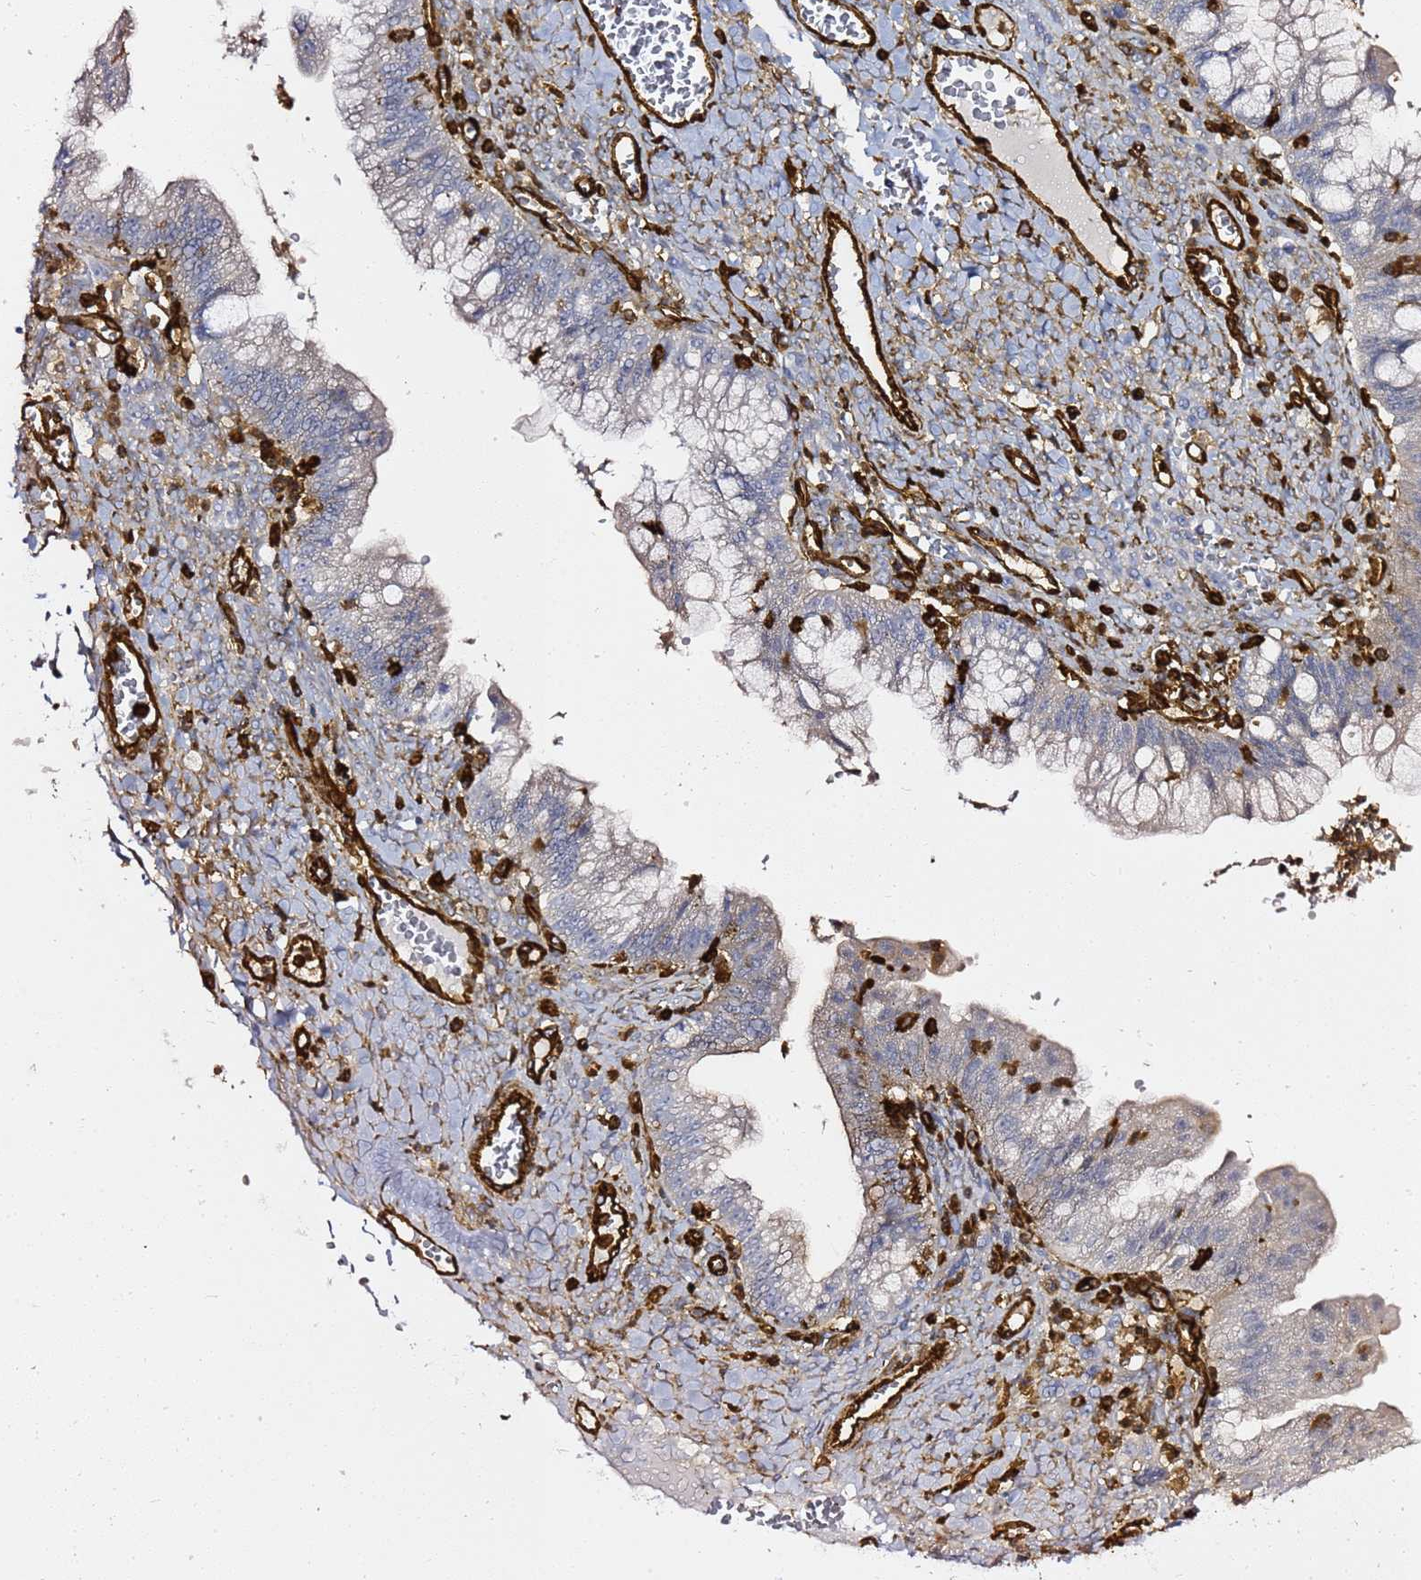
{"staining": {"intensity": "weak", "quantity": "<25%", "location": "cytoplasmic/membranous"}, "tissue": "ovarian cancer", "cell_type": "Tumor cells", "image_type": "cancer", "snomed": [{"axis": "morphology", "description": "Cystadenocarcinoma, mucinous, NOS"}, {"axis": "topography", "description": "Ovary"}], "caption": "The image displays no significant expression in tumor cells of ovarian cancer (mucinous cystadenocarcinoma).", "gene": "ZBTB8OS", "patient": {"sex": "female", "age": 70}}